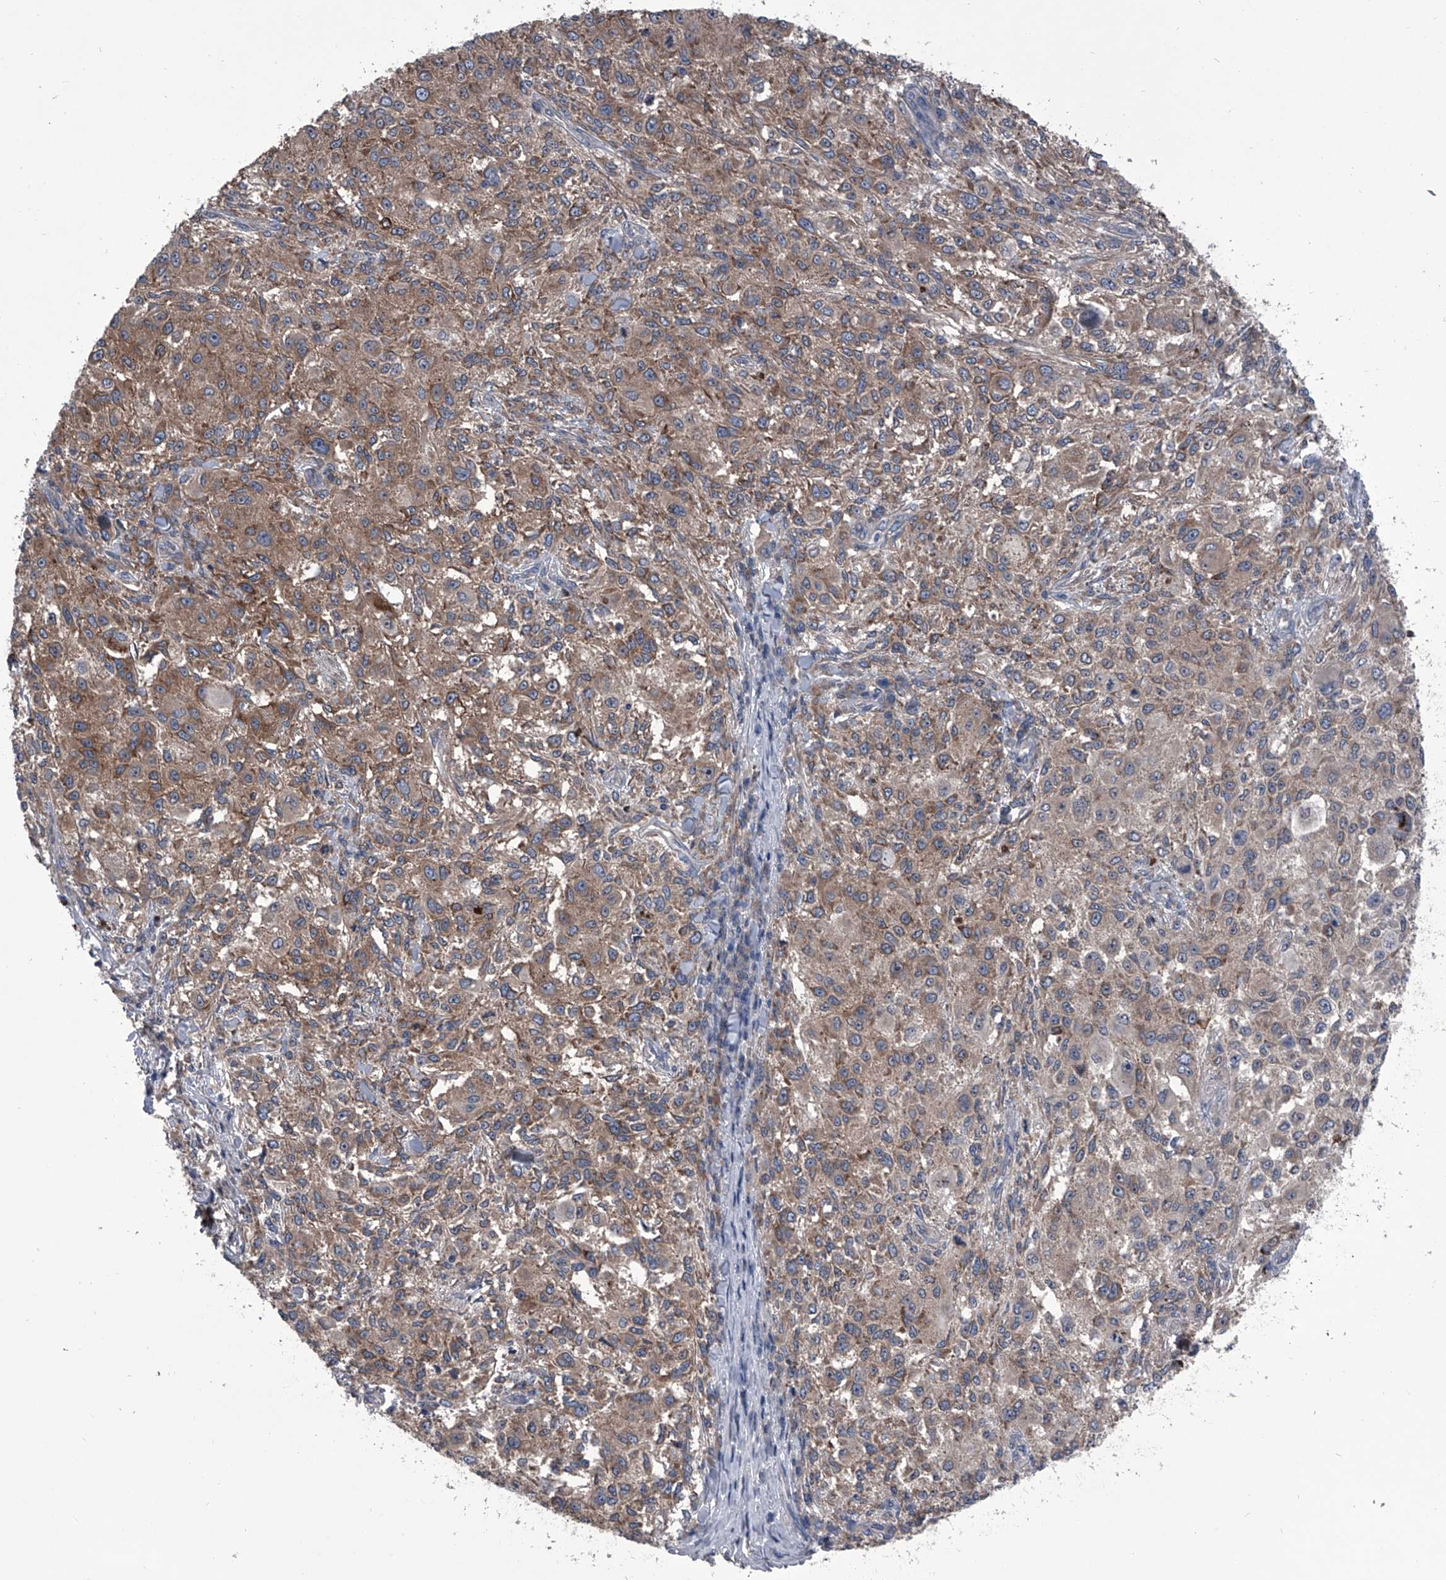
{"staining": {"intensity": "weak", "quantity": ">75%", "location": "cytoplasmic/membranous"}, "tissue": "melanoma", "cell_type": "Tumor cells", "image_type": "cancer", "snomed": [{"axis": "morphology", "description": "Necrosis, NOS"}, {"axis": "morphology", "description": "Malignant melanoma, NOS"}, {"axis": "topography", "description": "Skin"}], "caption": "High-magnification brightfield microscopy of malignant melanoma stained with DAB (brown) and counterstained with hematoxylin (blue). tumor cells exhibit weak cytoplasmic/membranous positivity is appreciated in approximately>75% of cells.", "gene": "PIP5K1A", "patient": {"sex": "female", "age": 87}}